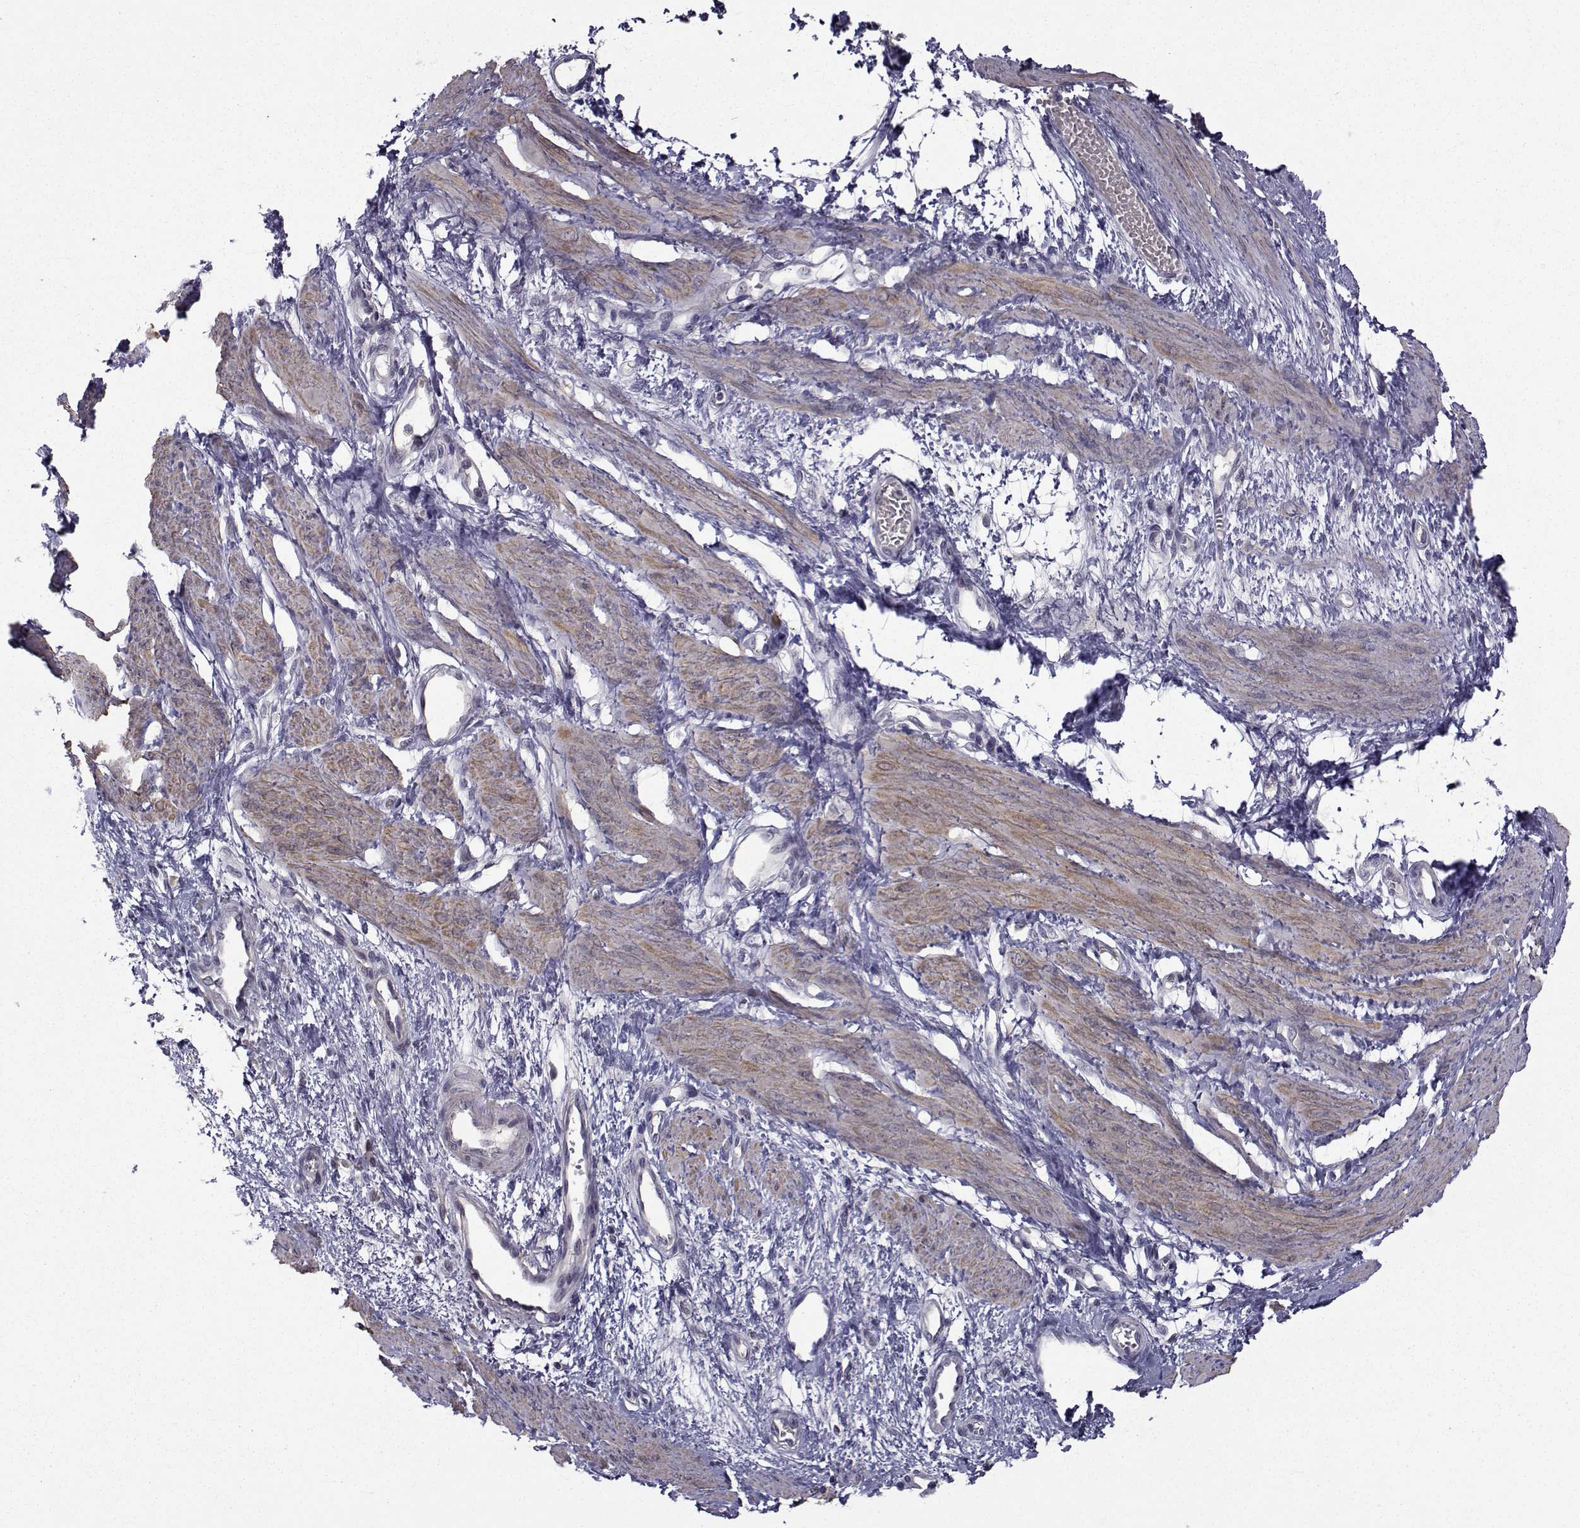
{"staining": {"intensity": "weak", "quantity": "25%-75%", "location": "cytoplasmic/membranous"}, "tissue": "smooth muscle", "cell_type": "Smooth muscle cells", "image_type": "normal", "snomed": [{"axis": "morphology", "description": "Normal tissue, NOS"}, {"axis": "topography", "description": "Smooth muscle"}, {"axis": "topography", "description": "Uterus"}], "caption": "Protein analysis of normal smooth muscle exhibits weak cytoplasmic/membranous staining in approximately 25%-75% of smooth muscle cells. (IHC, brightfield microscopy, high magnification).", "gene": "FDXR", "patient": {"sex": "female", "age": 39}}